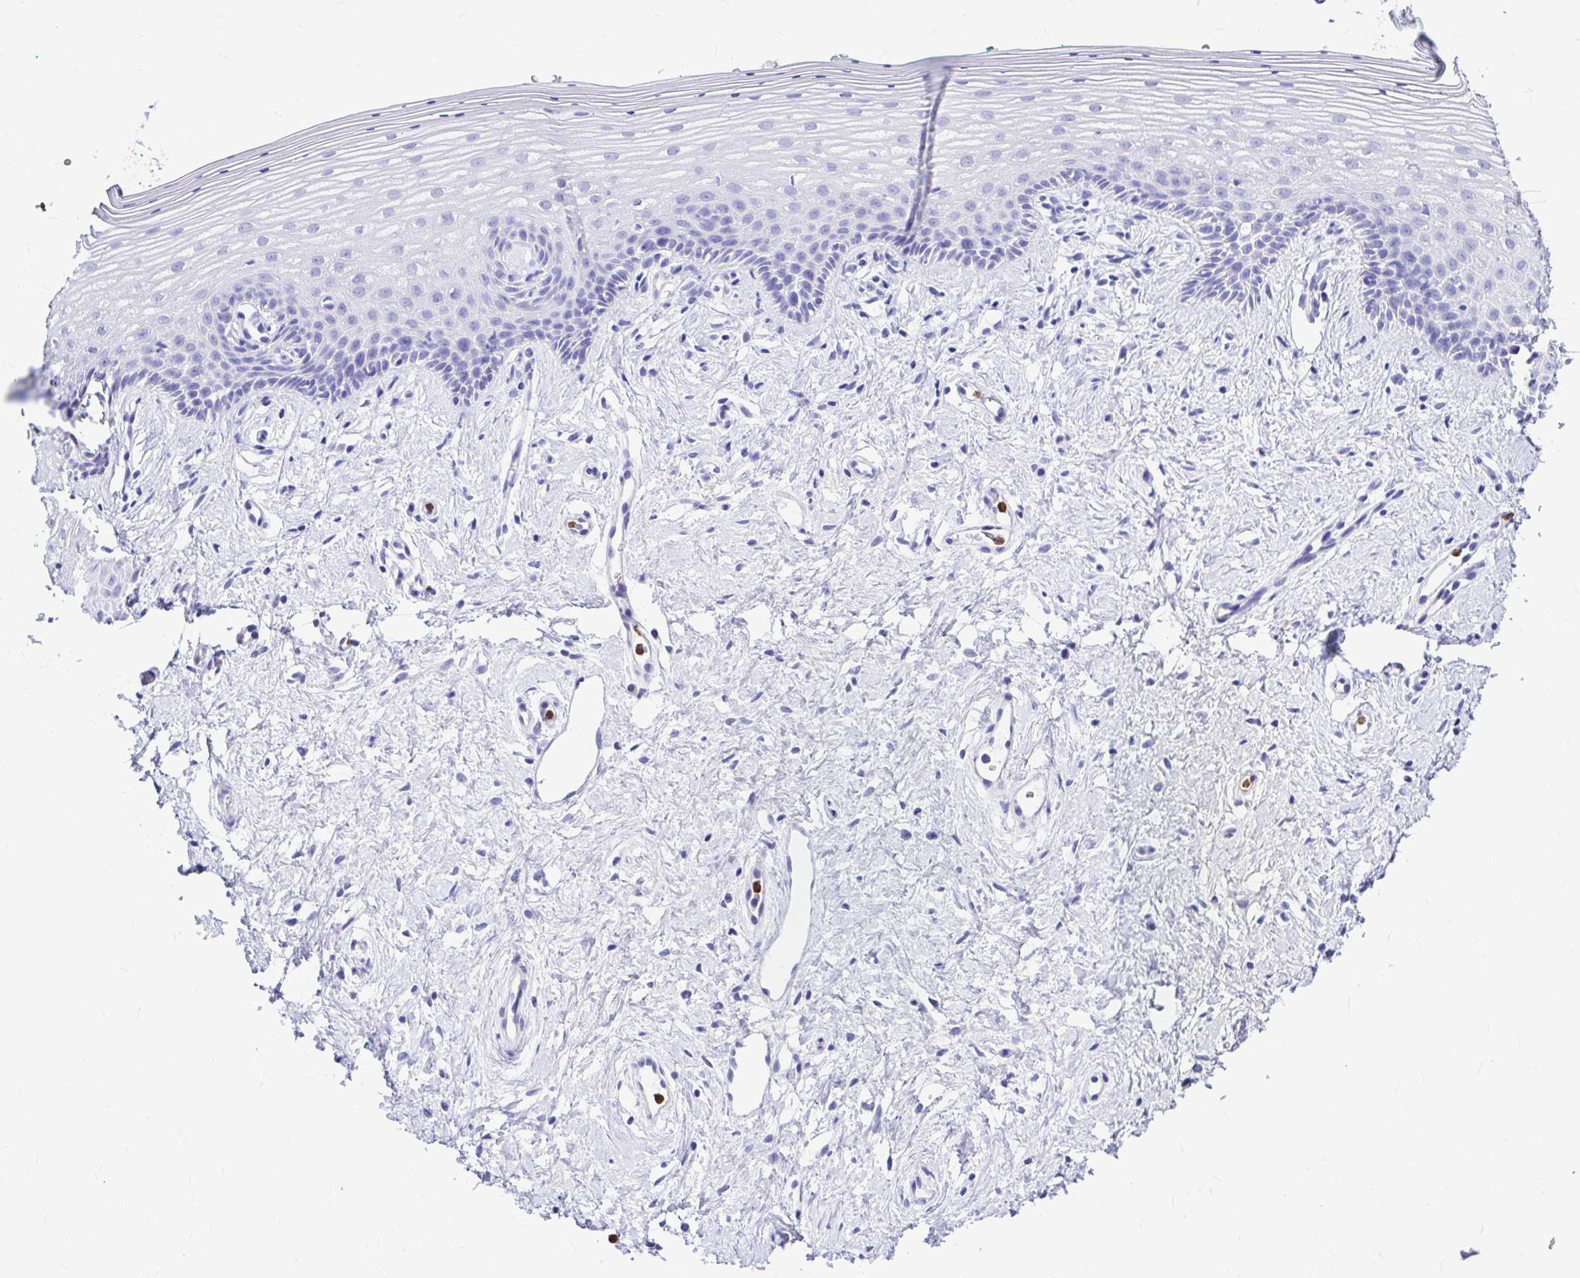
{"staining": {"intensity": "negative", "quantity": "none", "location": "none"}, "tissue": "vagina", "cell_type": "Squamous epithelial cells", "image_type": "normal", "snomed": [{"axis": "morphology", "description": "Normal tissue, NOS"}, {"axis": "topography", "description": "Vagina"}], "caption": "DAB (3,3'-diaminobenzidine) immunohistochemical staining of benign human vagina exhibits no significant positivity in squamous epithelial cells. (Immunohistochemistry (ihc), brightfield microscopy, high magnification).", "gene": "CLEC1B", "patient": {"sex": "female", "age": 42}}